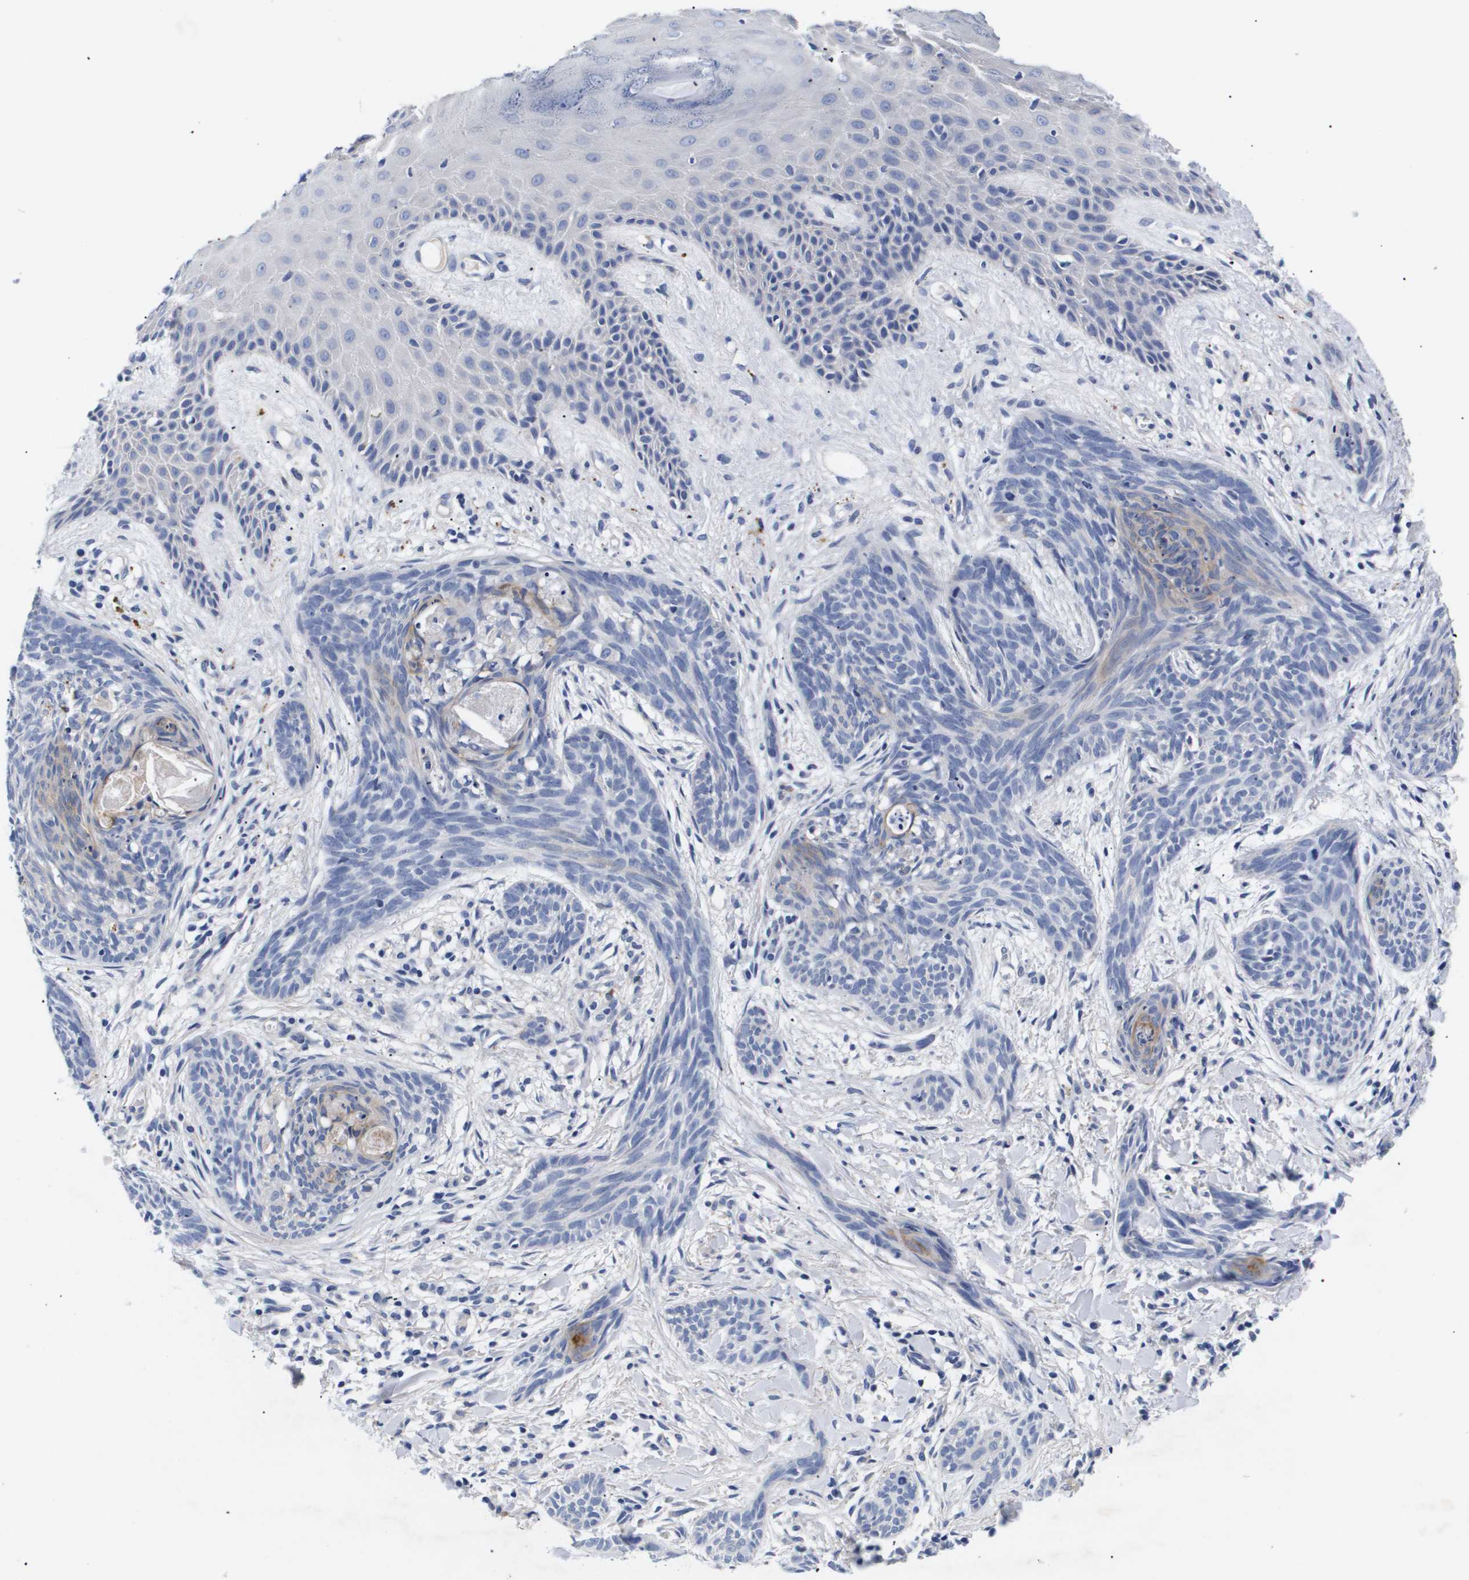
{"staining": {"intensity": "negative", "quantity": "none", "location": "none"}, "tissue": "skin cancer", "cell_type": "Tumor cells", "image_type": "cancer", "snomed": [{"axis": "morphology", "description": "Basal cell carcinoma"}, {"axis": "topography", "description": "Skin"}], "caption": "Human basal cell carcinoma (skin) stained for a protein using immunohistochemistry (IHC) reveals no positivity in tumor cells.", "gene": "ATP6V0A4", "patient": {"sex": "female", "age": 59}}